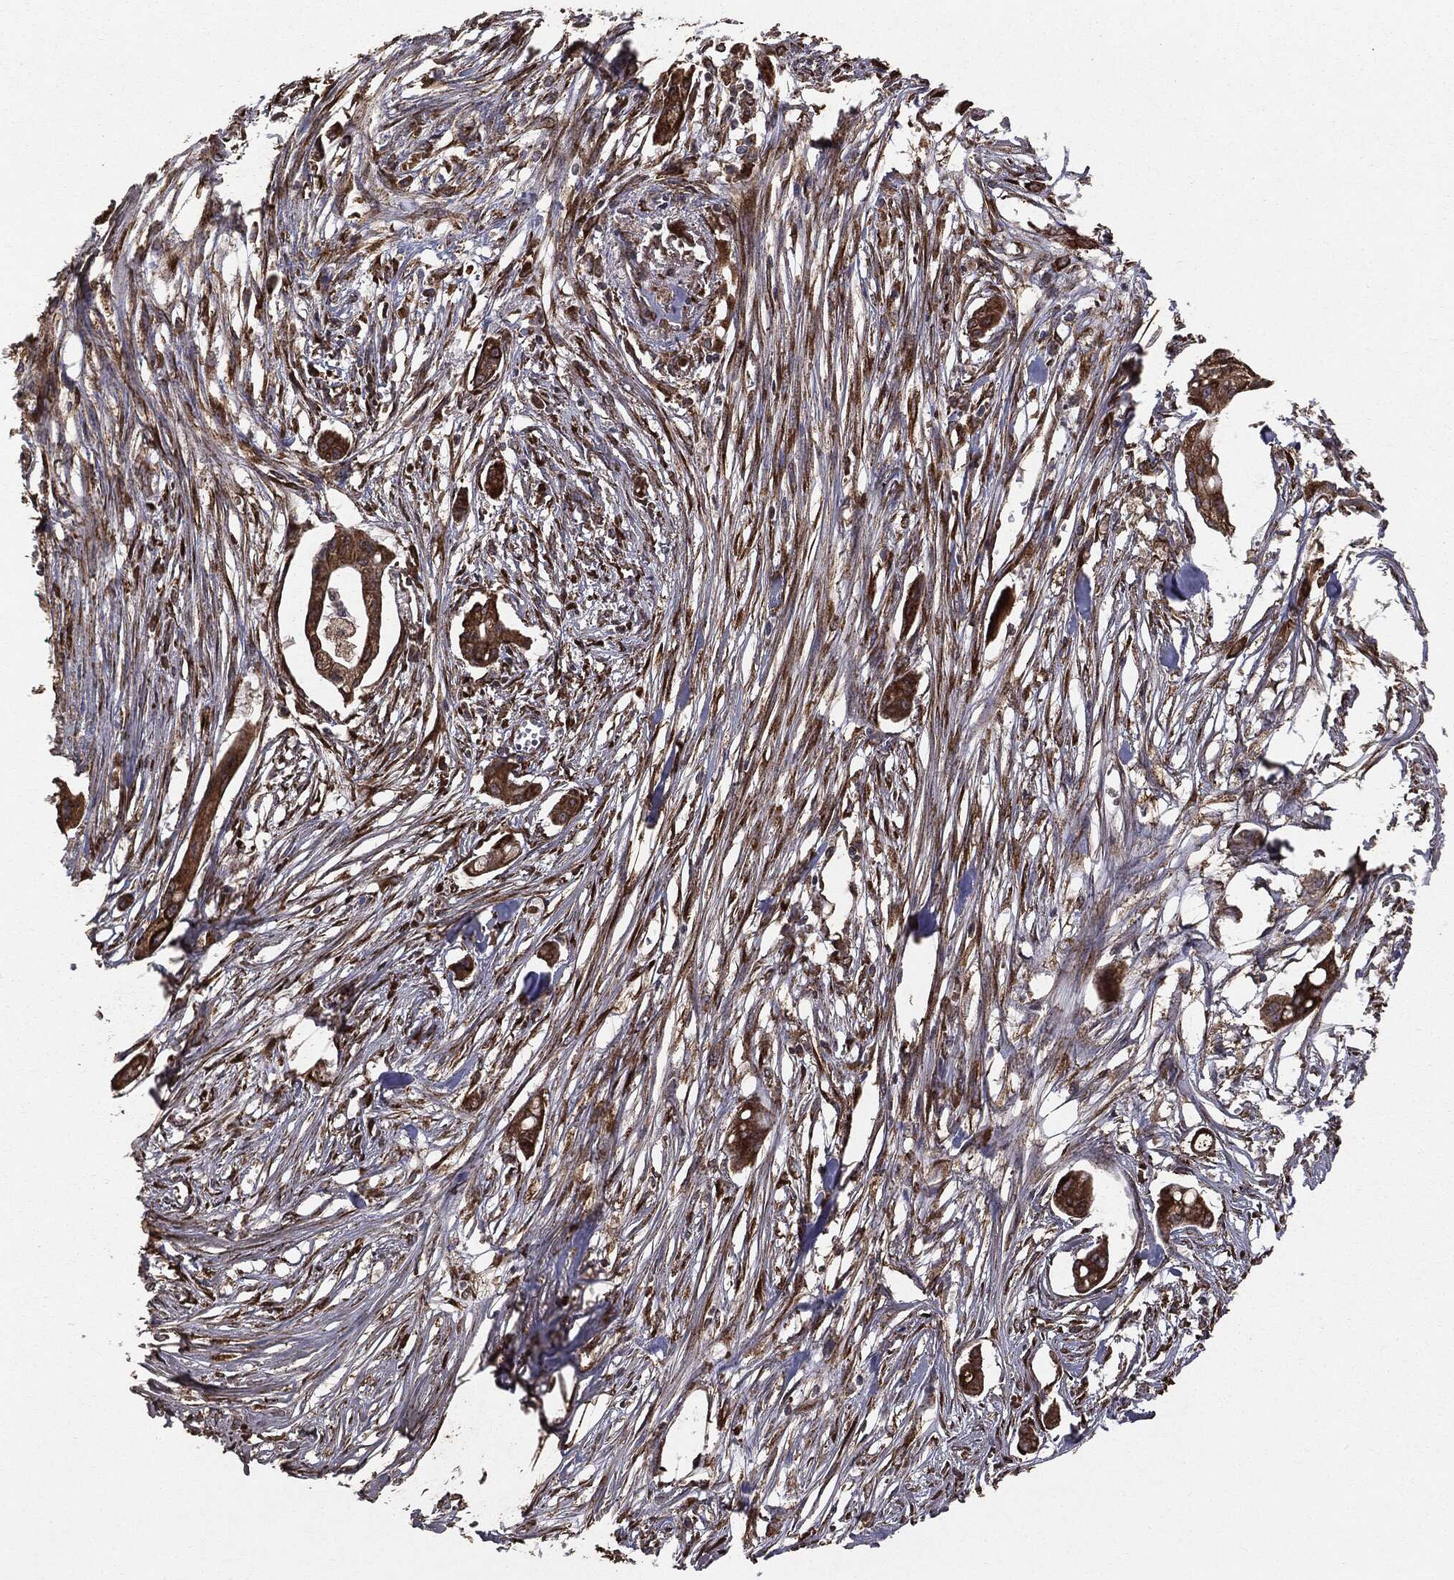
{"staining": {"intensity": "moderate", "quantity": ">75%", "location": "cytoplasmic/membranous"}, "tissue": "pancreatic cancer", "cell_type": "Tumor cells", "image_type": "cancer", "snomed": [{"axis": "morphology", "description": "Normal tissue, NOS"}, {"axis": "morphology", "description": "Adenocarcinoma, NOS"}, {"axis": "topography", "description": "Pancreas"}], "caption": "IHC of human adenocarcinoma (pancreatic) reveals medium levels of moderate cytoplasmic/membranous expression in about >75% of tumor cells. (IHC, brightfield microscopy, high magnification).", "gene": "MTOR", "patient": {"sex": "female", "age": 58}}